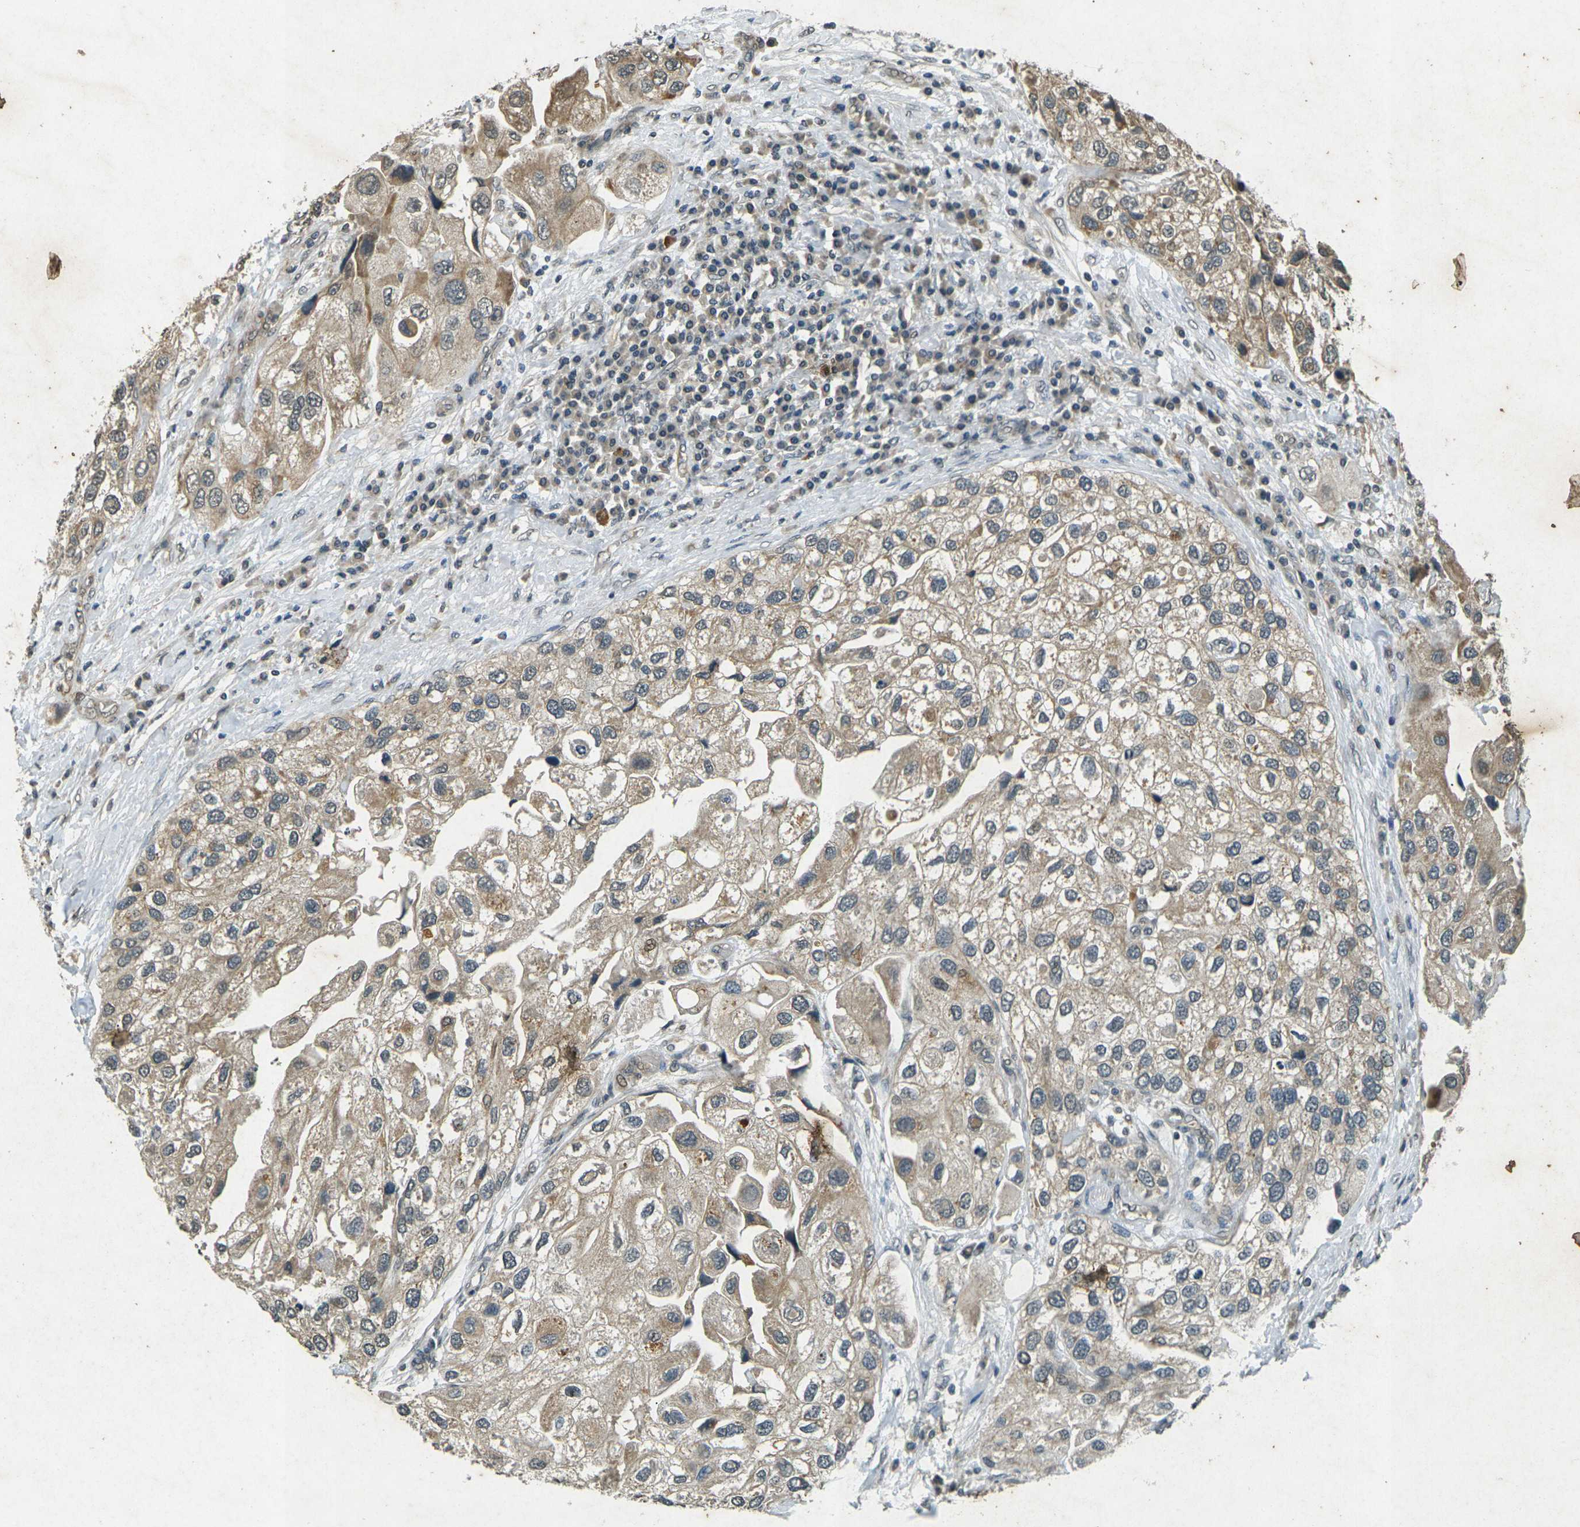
{"staining": {"intensity": "weak", "quantity": ">75%", "location": "cytoplasmic/membranous"}, "tissue": "urothelial cancer", "cell_type": "Tumor cells", "image_type": "cancer", "snomed": [{"axis": "morphology", "description": "Urothelial carcinoma, High grade"}, {"axis": "topography", "description": "Urinary bladder"}], "caption": "Urothelial cancer tissue displays weak cytoplasmic/membranous staining in about >75% of tumor cells, visualized by immunohistochemistry.", "gene": "PDE2A", "patient": {"sex": "female", "age": 64}}